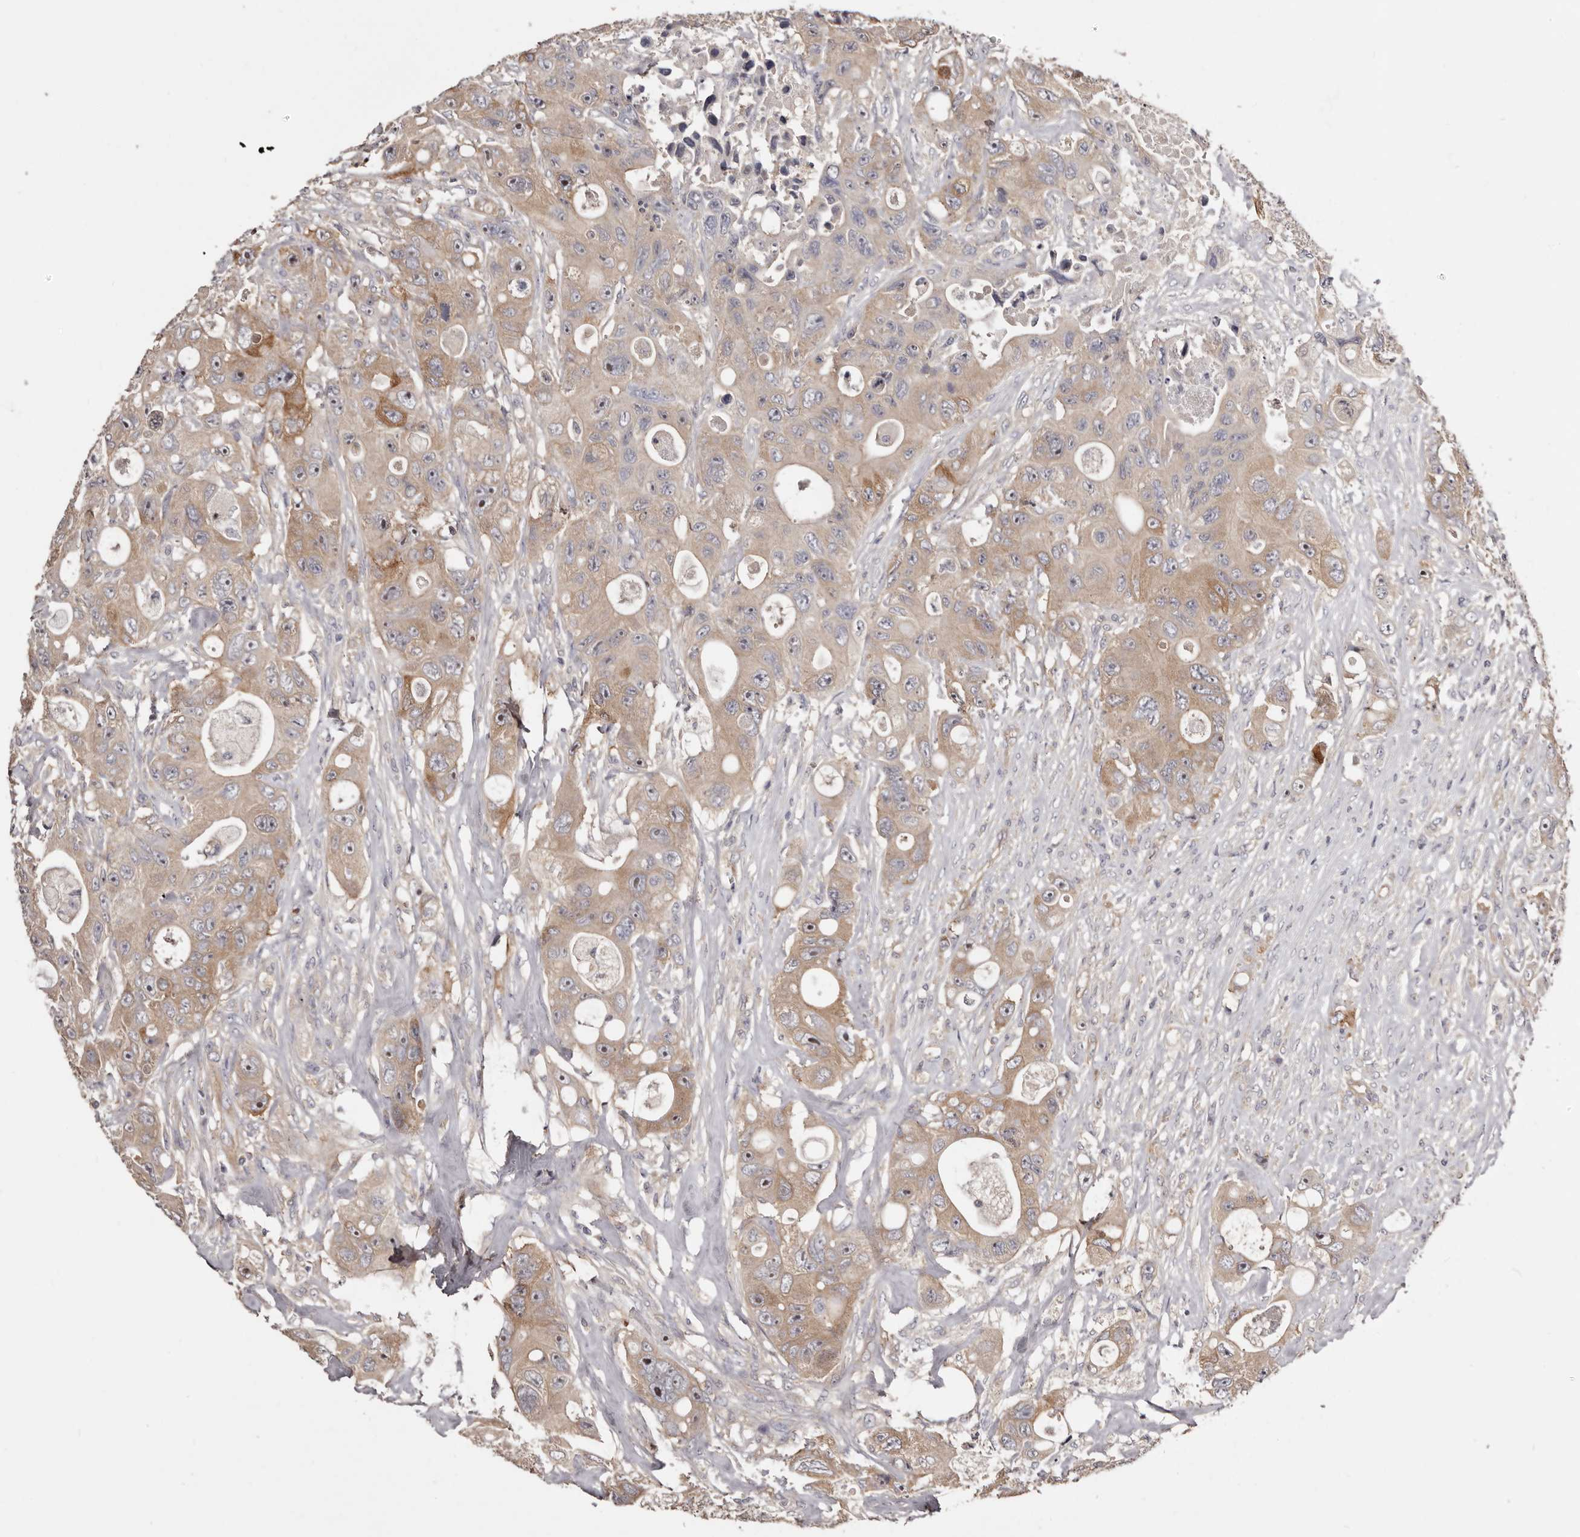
{"staining": {"intensity": "moderate", "quantity": ">75%", "location": "cytoplasmic/membranous"}, "tissue": "colorectal cancer", "cell_type": "Tumor cells", "image_type": "cancer", "snomed": [{"axis": "morphology", "description": "Adenocarcinoma, NOS"}, {"axis": "topography", "description": "Colon"}], "caption": "Immunohistochemistry photomicrograph of neoplastic tissue: human colorectal cancer (adenocarcinoma) stained using immunohistochemistry shows medium levels of moderate protein expression localized specifically in the cytoplasmic/membranous of tumor cells, appearing as a cytoplasmic/membranous brown color.", "gene": "LTV1", "patient": {"sex": "female", "age": 46}}